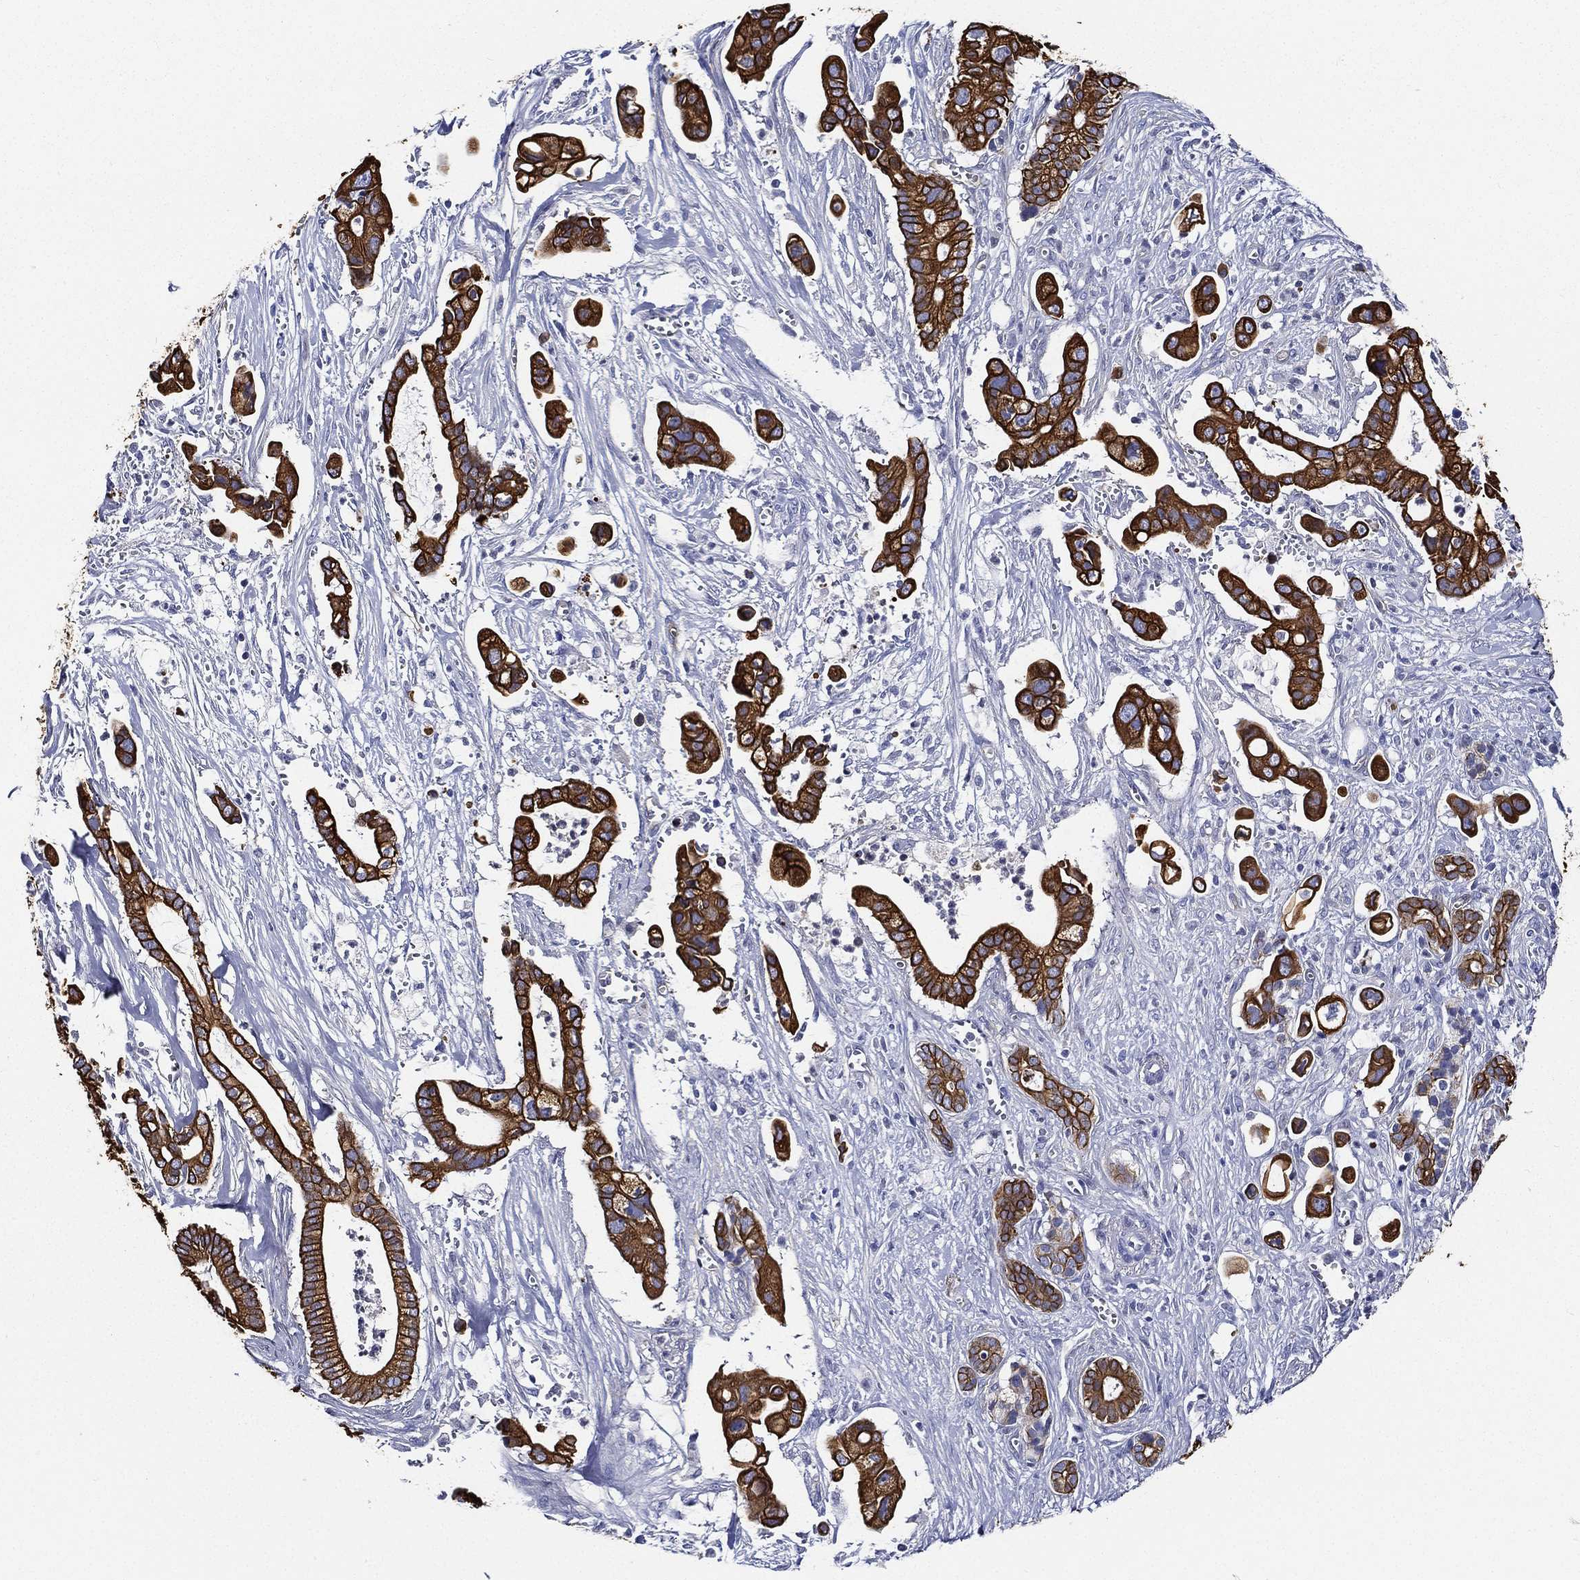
{"staining": {"intensity": "strong", "quantity": ">75%", "location": "cytoplasmic/membranous"}, "tissue": "pancreatic cancer", "cell_type": "Tumor cells", "image_type": "cancer", "snomed": [{"axis": "morphology", "description": "Adenocarcinoma, NOS"}, {"axis": "topography", "description": "Pancreas"}], "caption": "Pancreatic cancer (adenocarcinoma) stained with a protein marker demonstrates strong staining in tumor cells.", "gene": "NEDD9", "patient": {"sex": "male", "age": 61}}